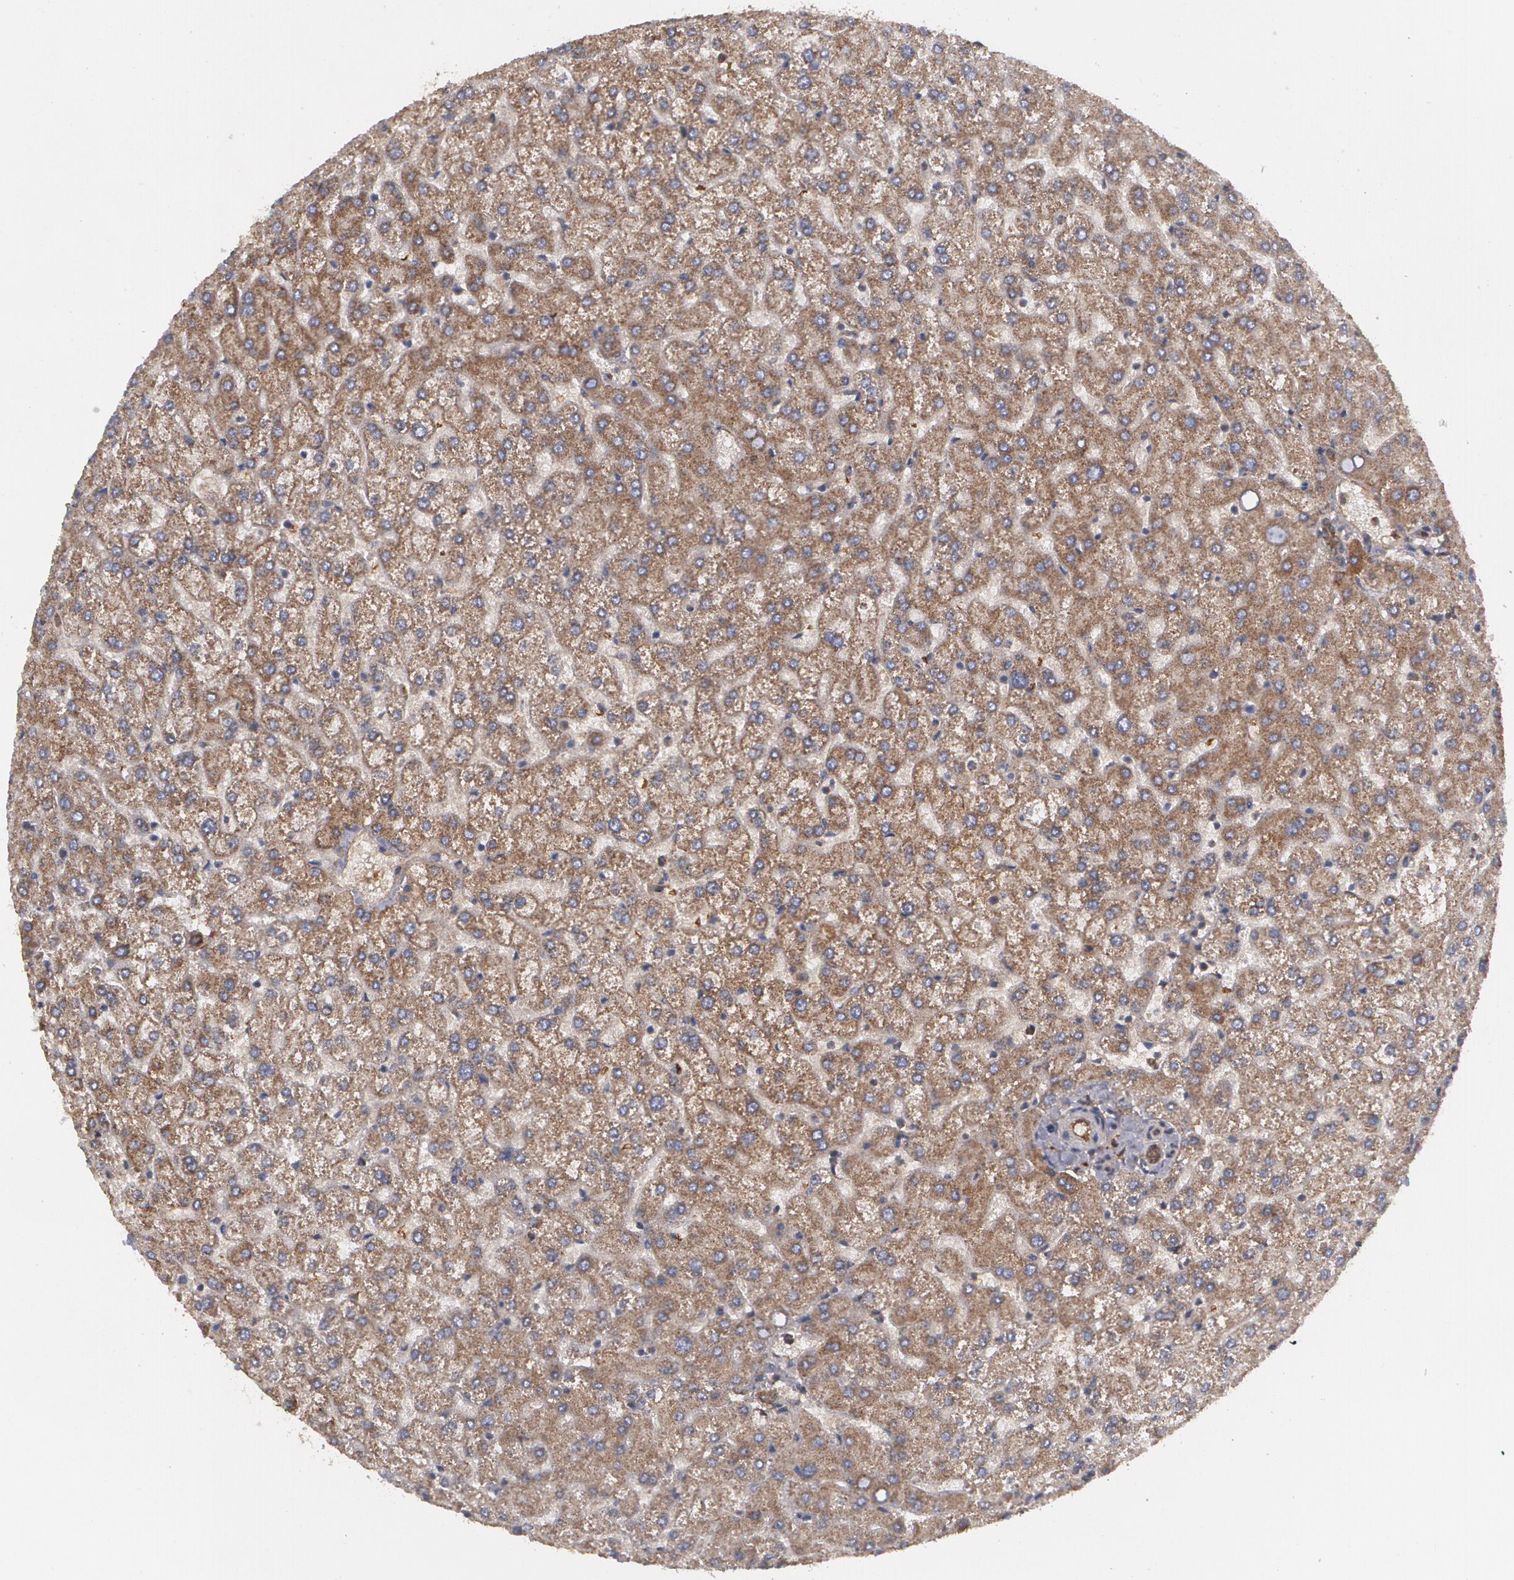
{"staining": {"intensity": "moderate", "quantity": ">75%", "location": "cytoplasmic/membranous"}, "tissue": "liver", "cell_type": "Cholangiocytes", "image_type": "normal", "snomed": [{"axis": "morphology", "description": "Normal tissue, NOS"}, {"axis": "topography", "description": "Liver"}], "caption": "Normal liver was stained to show a protein in brown. There is medium levels of moderate cytoplasmic/membranous expression in about >75% of cholangiocytes. The protein of interest is stained brown, and the nuclei are stained in blue (DAB (3,3'-diaminobenzidine) IHC with brightfield microscopy, high magnification).", "gene": "BMP6", "patient": {"sex": "female", "age": 32}}